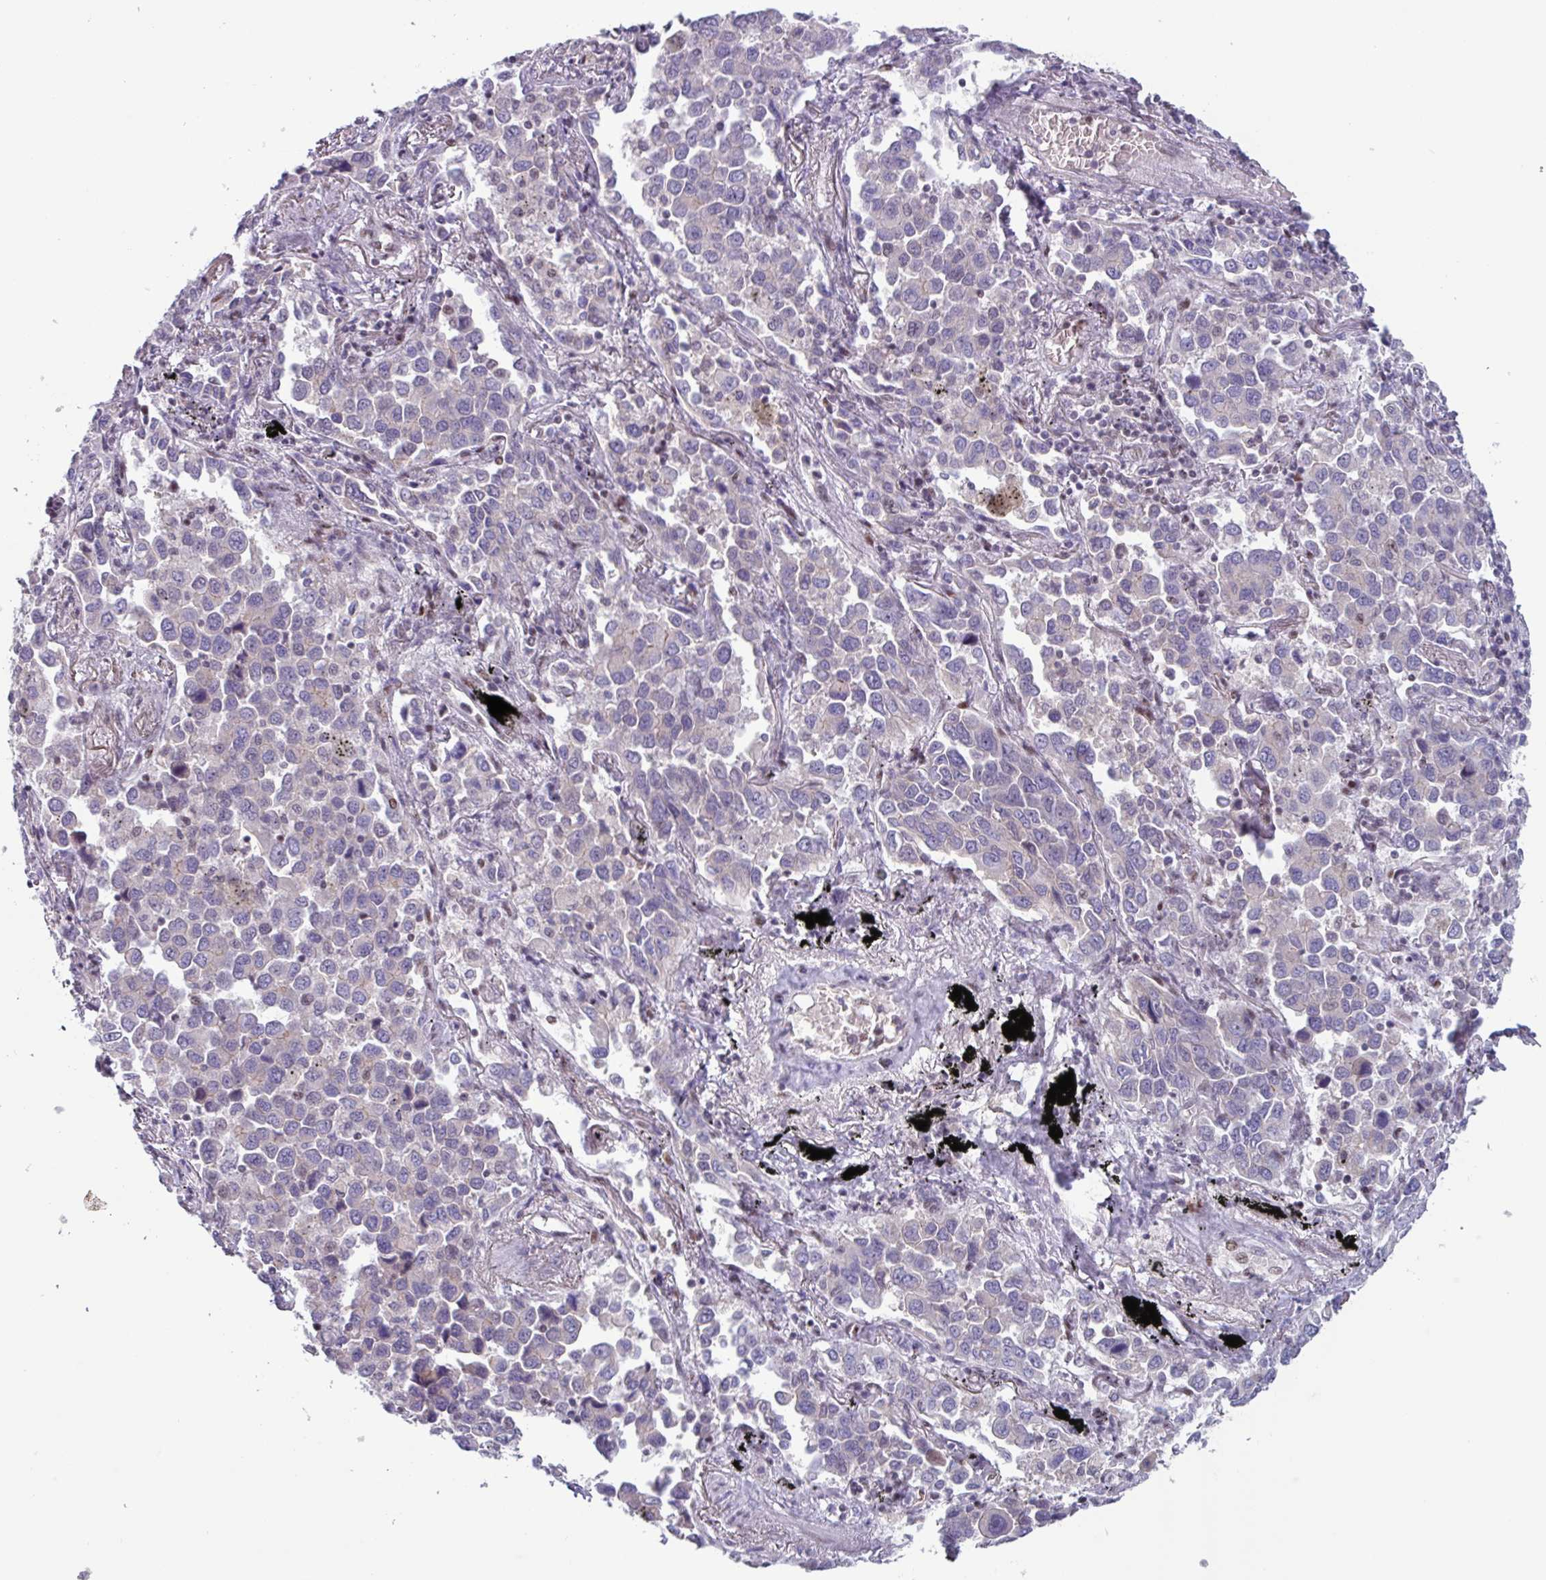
{"staining": {"intensity": "negative", "quantity": "none", "location": "none"}, "tissue": "lung cancer", "cell_type": "Tumor cells", "image_type": "cancer", "snomed": [{"axis": "morphology", "description": "Adenocarcinoma, NOS"}, {"axis": "topography", "description": "Lung"}], "caption": "DAB immunohistochemical staining of lung cancer reveals no significant staining in tumor cells.", "gene": "ZNF575", "patient": {"sex": "male", "age": 67}}